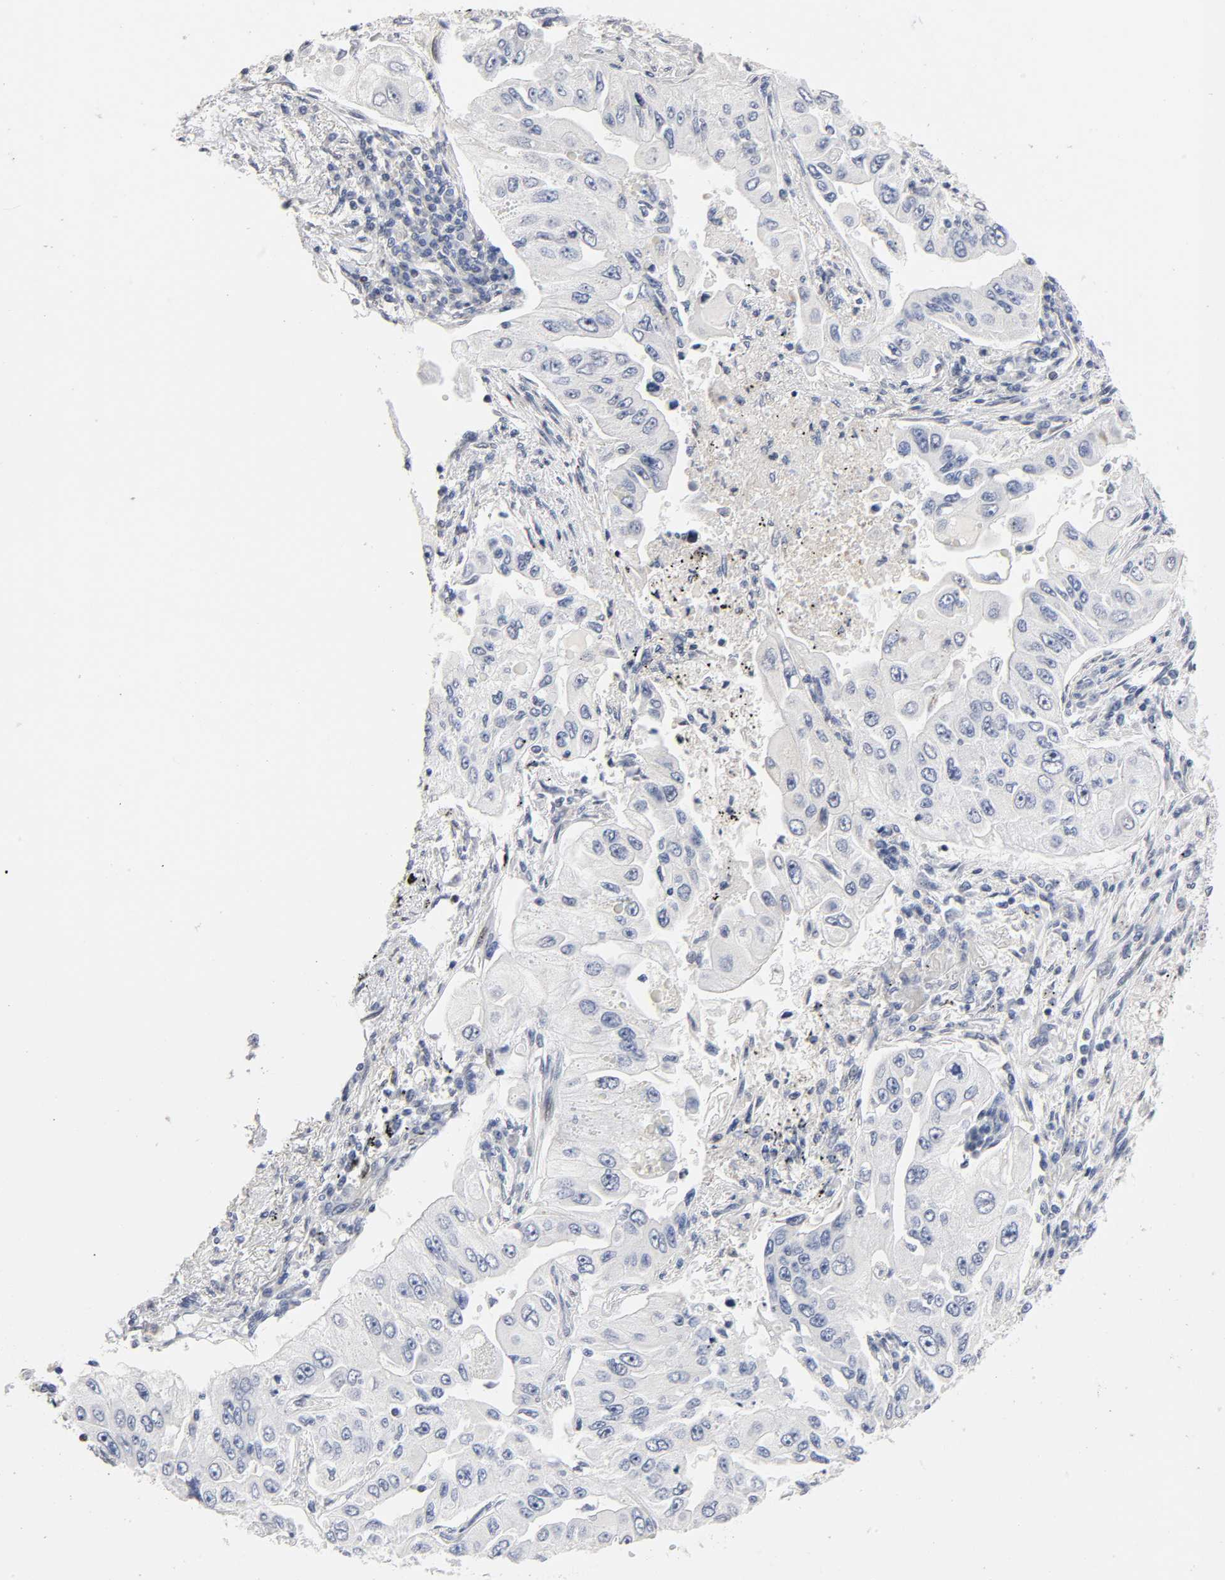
{"staining": {"intensity": "negative", "quantity": "none", "location": "none"}, "tissue": "lung cancer", "cell_type": "Tumor cells", "image_type": "cancer", "snomed": [{"axis": "morphology", "description": "Adenocarcinoma, NOS"}, {"axis": "topography", "description": "Lung"}], "caption": "Immunohistochemistry micrograph of neoplastic tissue: human lung cancer stained with DAB shows no significant protein expression in tumor cells.", "gene": "STK38", "patient": {"sex": "male", "age": 84}}